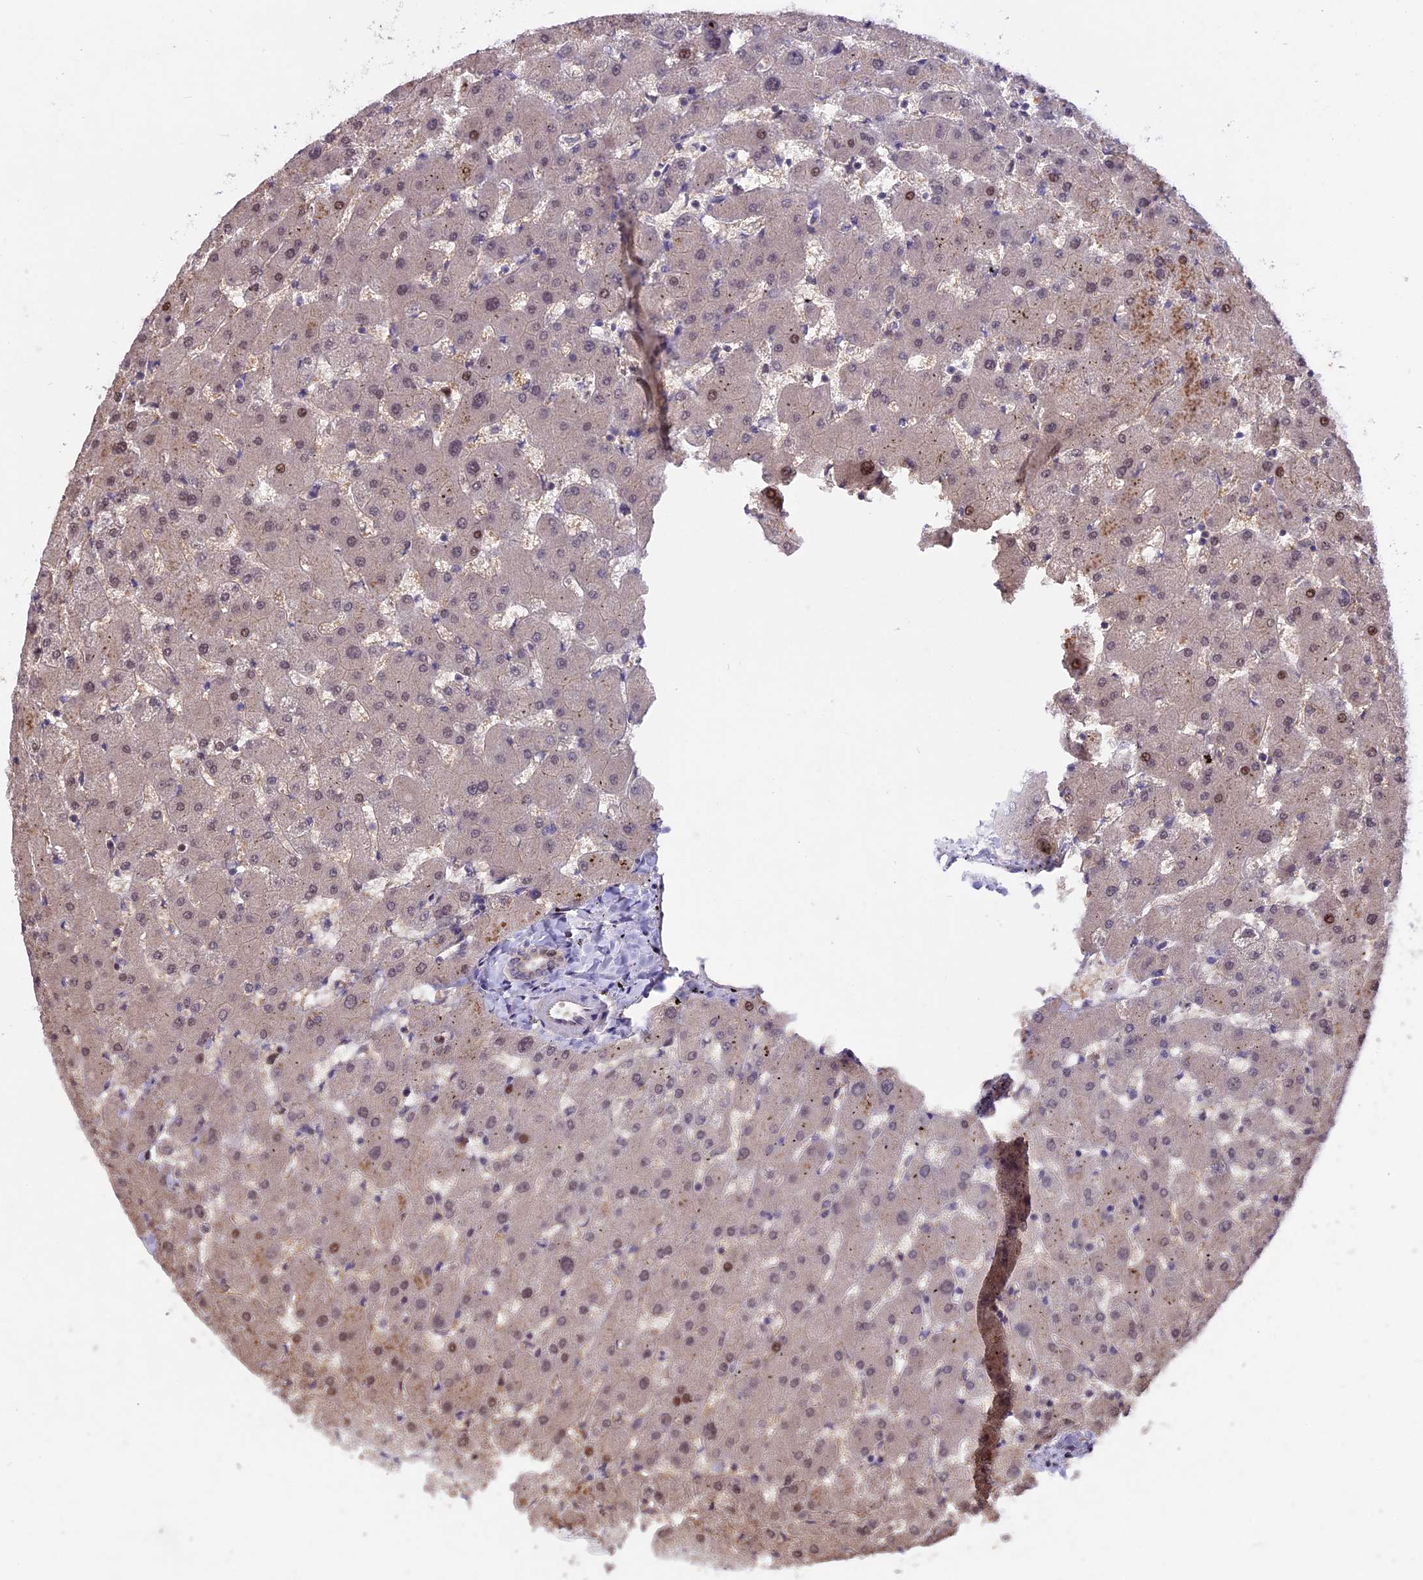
{"staining": {"intensity": "negative", "quantity": "none", "location": "none"}, "tissue": "liver", "cell_type": "Cholangiocytes", "image_type": "normal", "snomed": [{"axis": "morphology", "description": "Normal tissue, NOS"}, {"axis": "topography", "description": "Liver"}], "caption": "The image displays no significant positivity in cholangiocytes of liver. The staining was performed using DAB to visualize the protein expression in brown, while the nuclei were stained in blue with hematoxylin (Magnification: 20x).", "gene": "MAN2C1", "patient": {"sex": "female", "age": 63}}